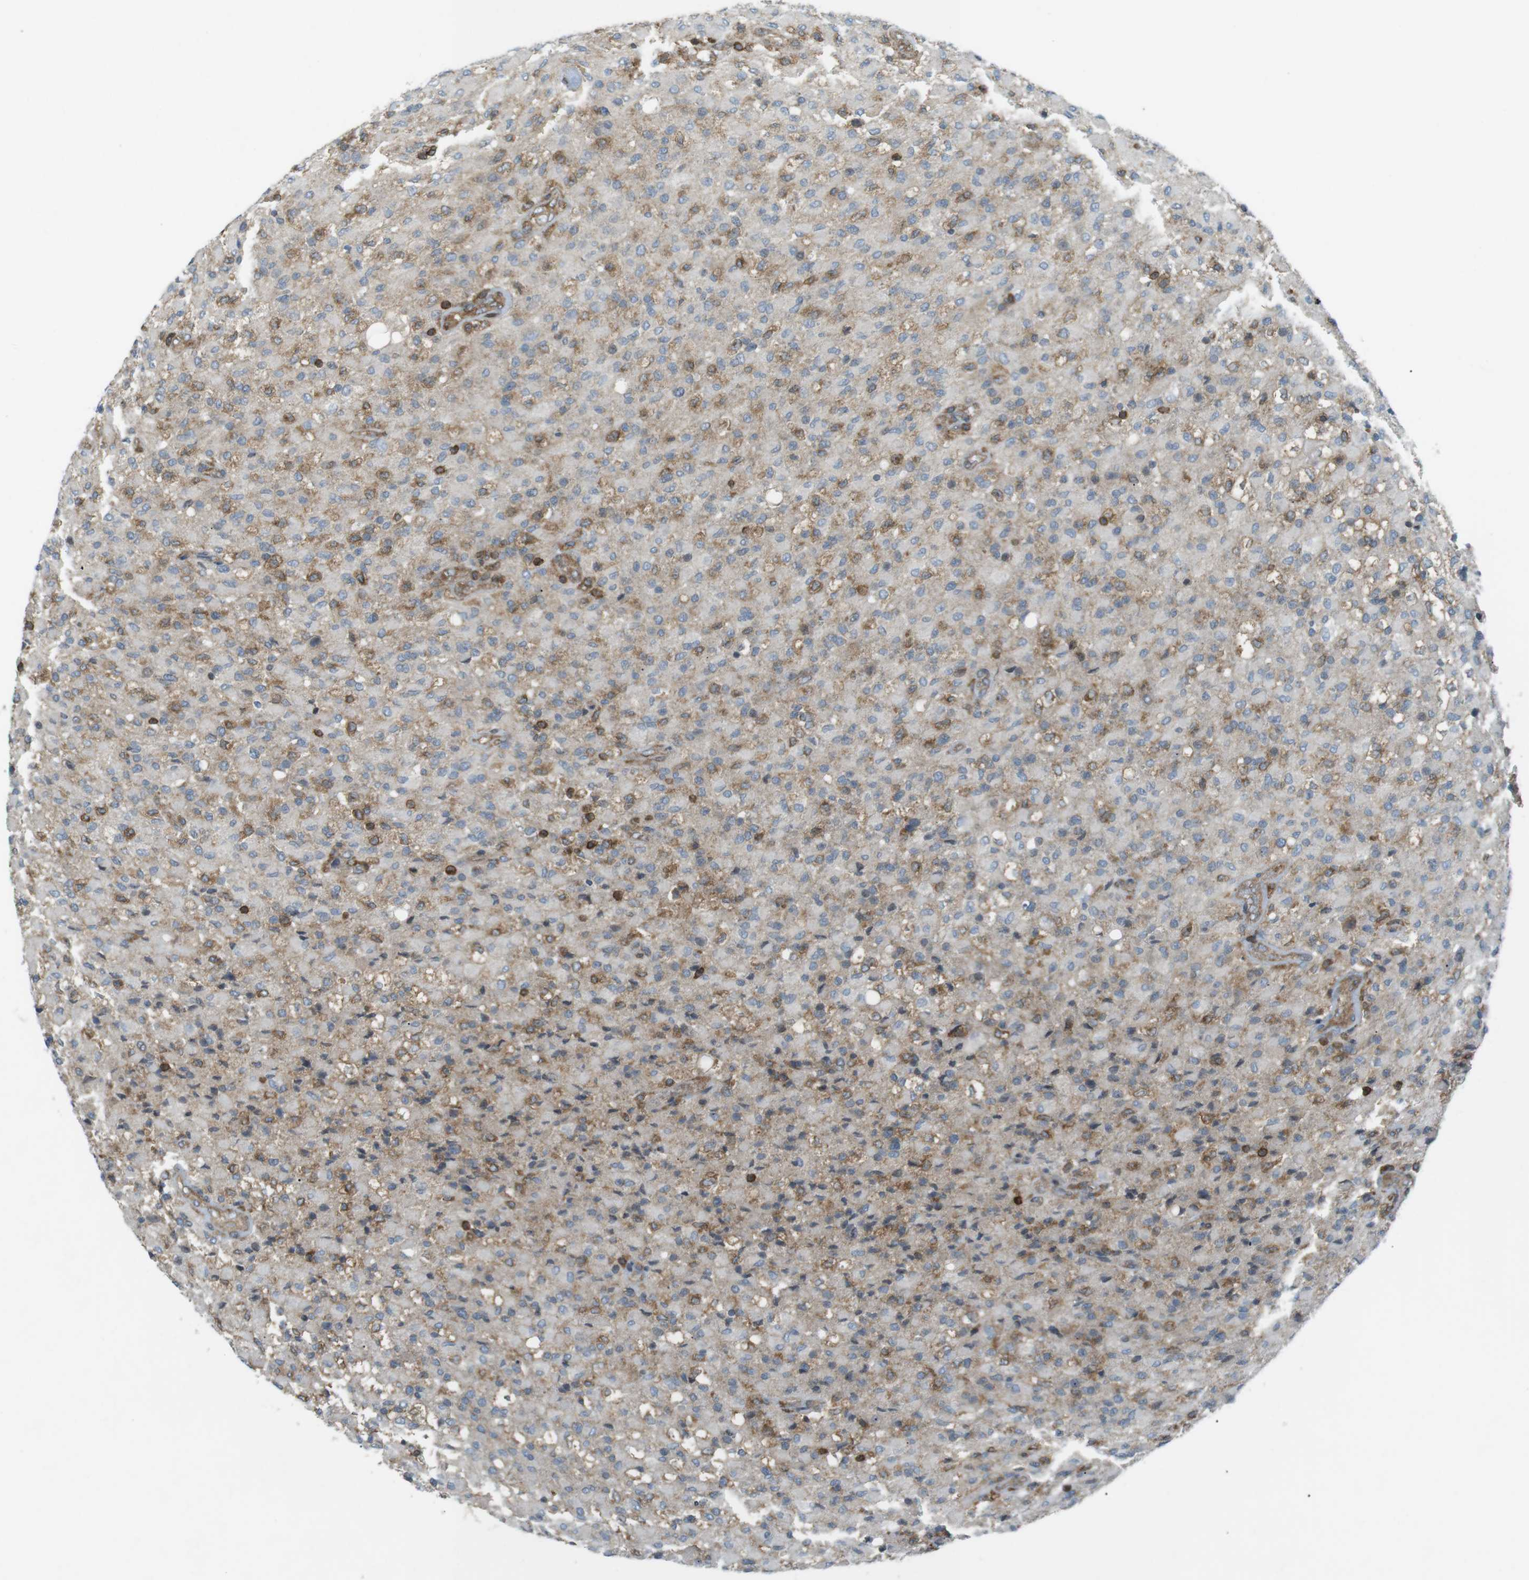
{"staining": {"intensity": "moderate", "quantity": "25%-75%", "location": "cytoplasmic/membranous"}, "tissue": "glioma", "cell_type": "Tumor cells", "image_type": "cancer", "snomed": [{"axis": "morphology", "description": "Glioma, malignant, High grade"}, {"axis": "topography", "description": "Brain"}], "caption": "Glioma tissue exhibits moderate cytoplasmic/membranous positivity in about 25%-75% of tumor cells", "gene": "FLII", "patient": {"sex": "male", "age": 71}}